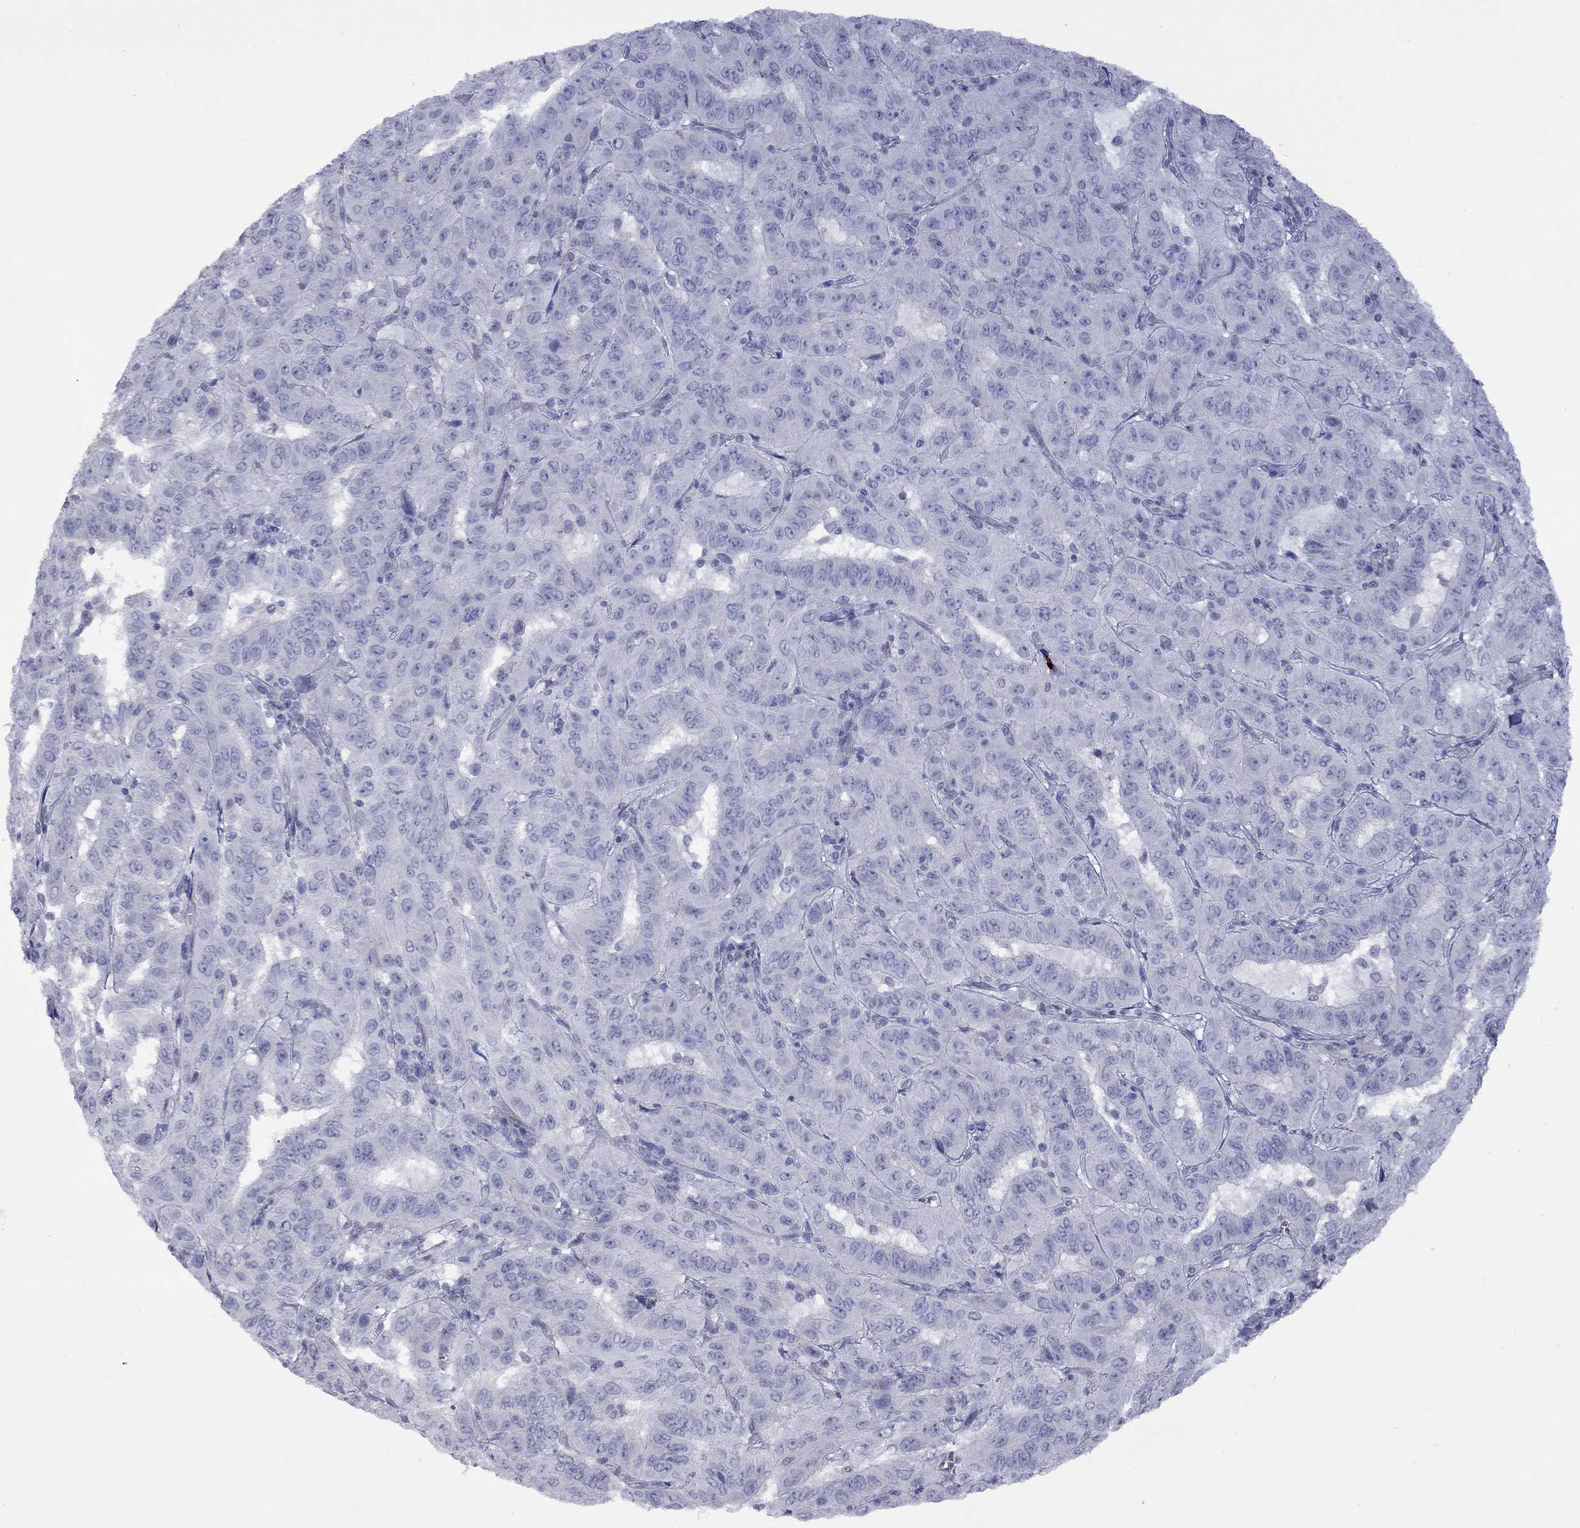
{"staining": {"intensity": "negative", "quantity": "none", "location": "none"}, "tissue": "pancreatic cancer", "cell_type": "Tumor cells", "image_type": "cancer", "snomed": [{"axis": "morphology", "description": "Adenocarcinoma, NOS"}, {"axis": "topography", "description": "Pancreas"}], "caption": "Photomicrograph shows no significant protein staining in tumor cells of pancreatic cancer (adenocarcinoma). The staining was performed using DAB (3,3'-diaminobenzidine) to visualize the protein expression in brown, while the nuclei were stained in blue with hematoxylin (Magnification: 20x).", "gene": "CTNNBIP1", "patient": {"sex": "male", "age": 63}}